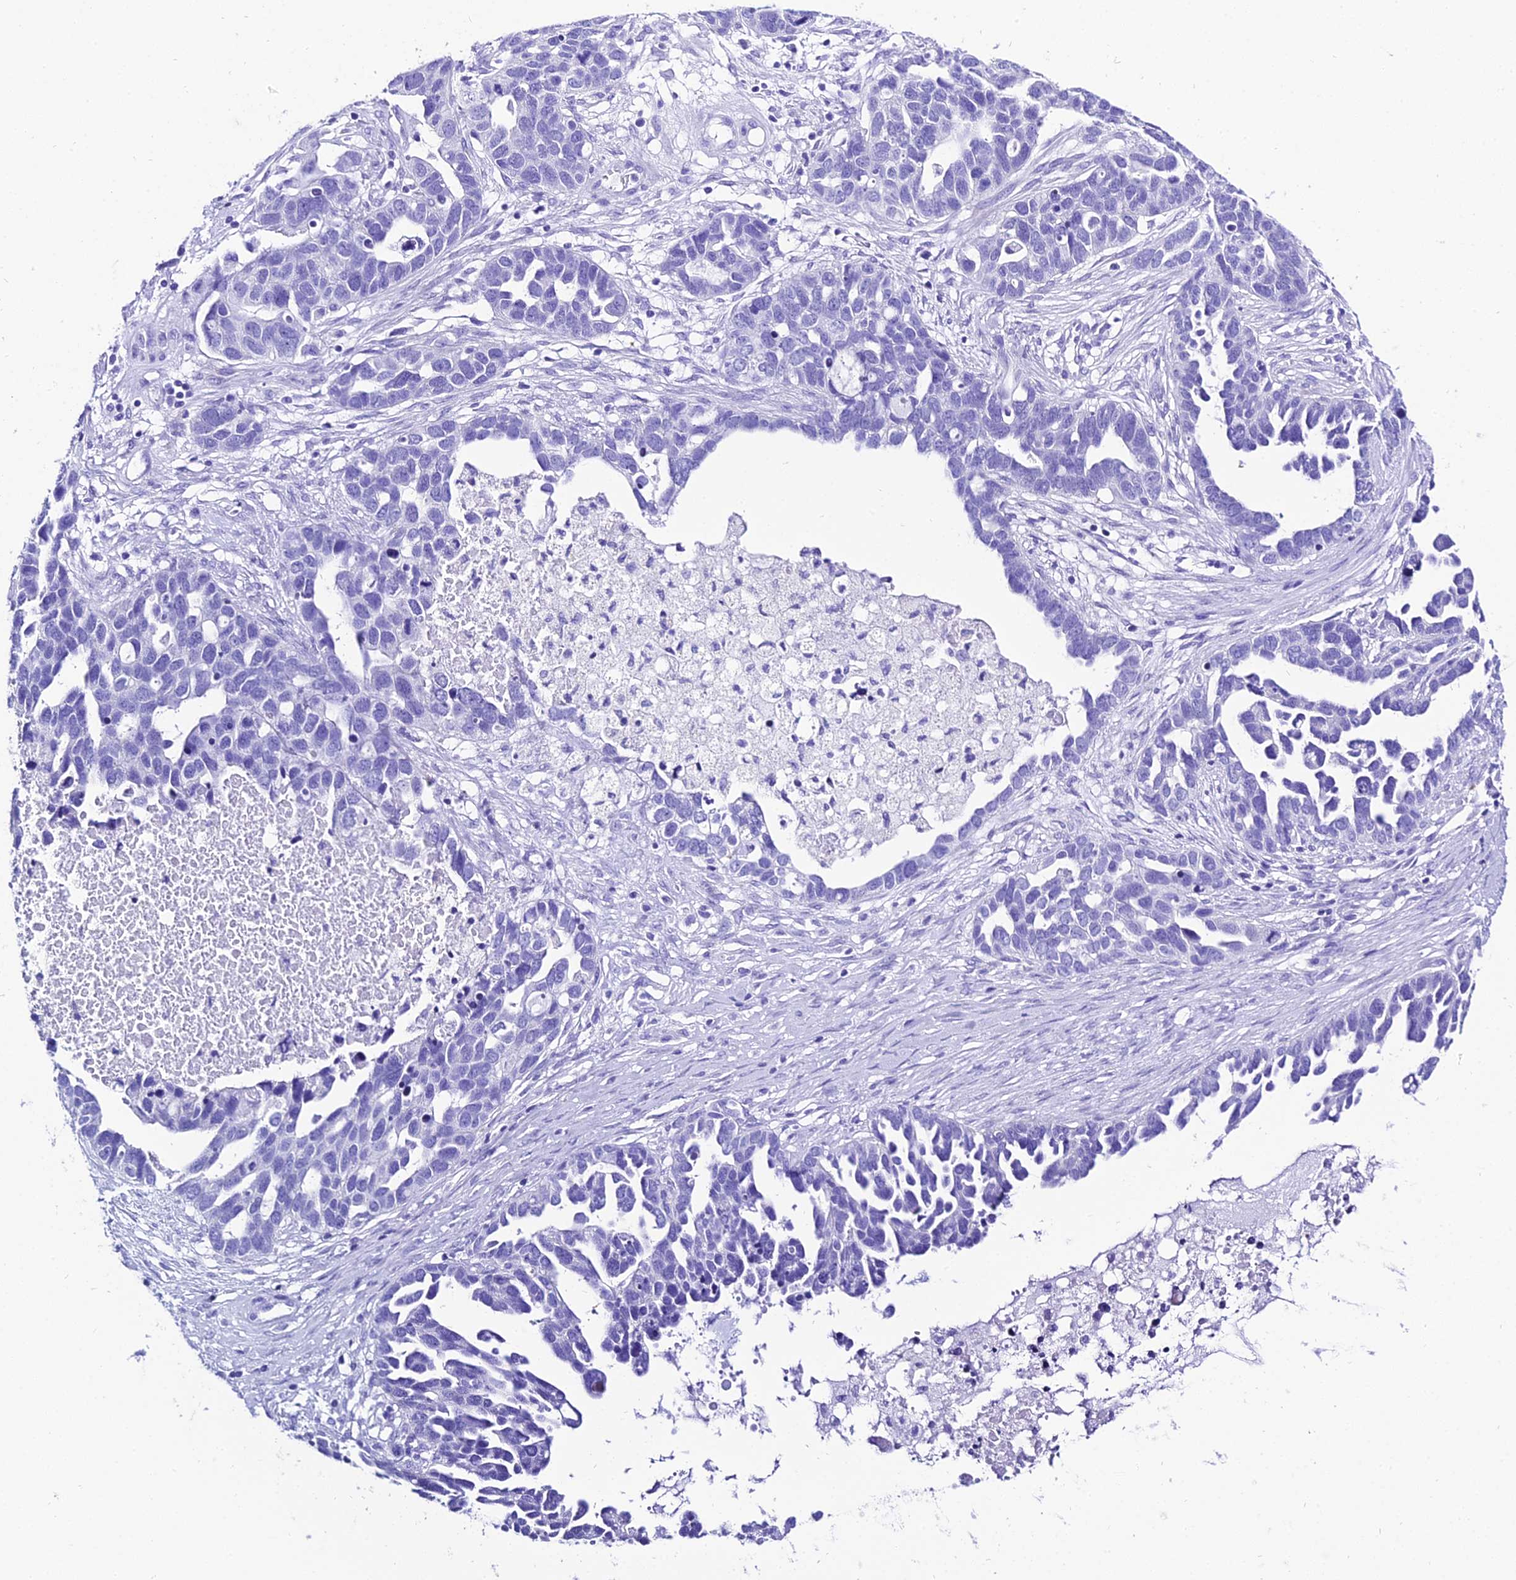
{"staining": {"intensity": "negative", "quantity": "none", "location": "none"}, "tissue": "ovarian cancer", "cell_type": "Tumor cells", "image_type": "cancer", "snomed": [{"axis": "morphology", "description": "Cystadenocarcinoma, serous, NOS"}, {"axis": "topography", "description": "Ovary"}], "caption": "An image of human ovarian serous cystadenocarcinoma is negative for staining in tumor cells.", "gene": "TRMT44", "patient": {"sex": "female", "age": 54}}